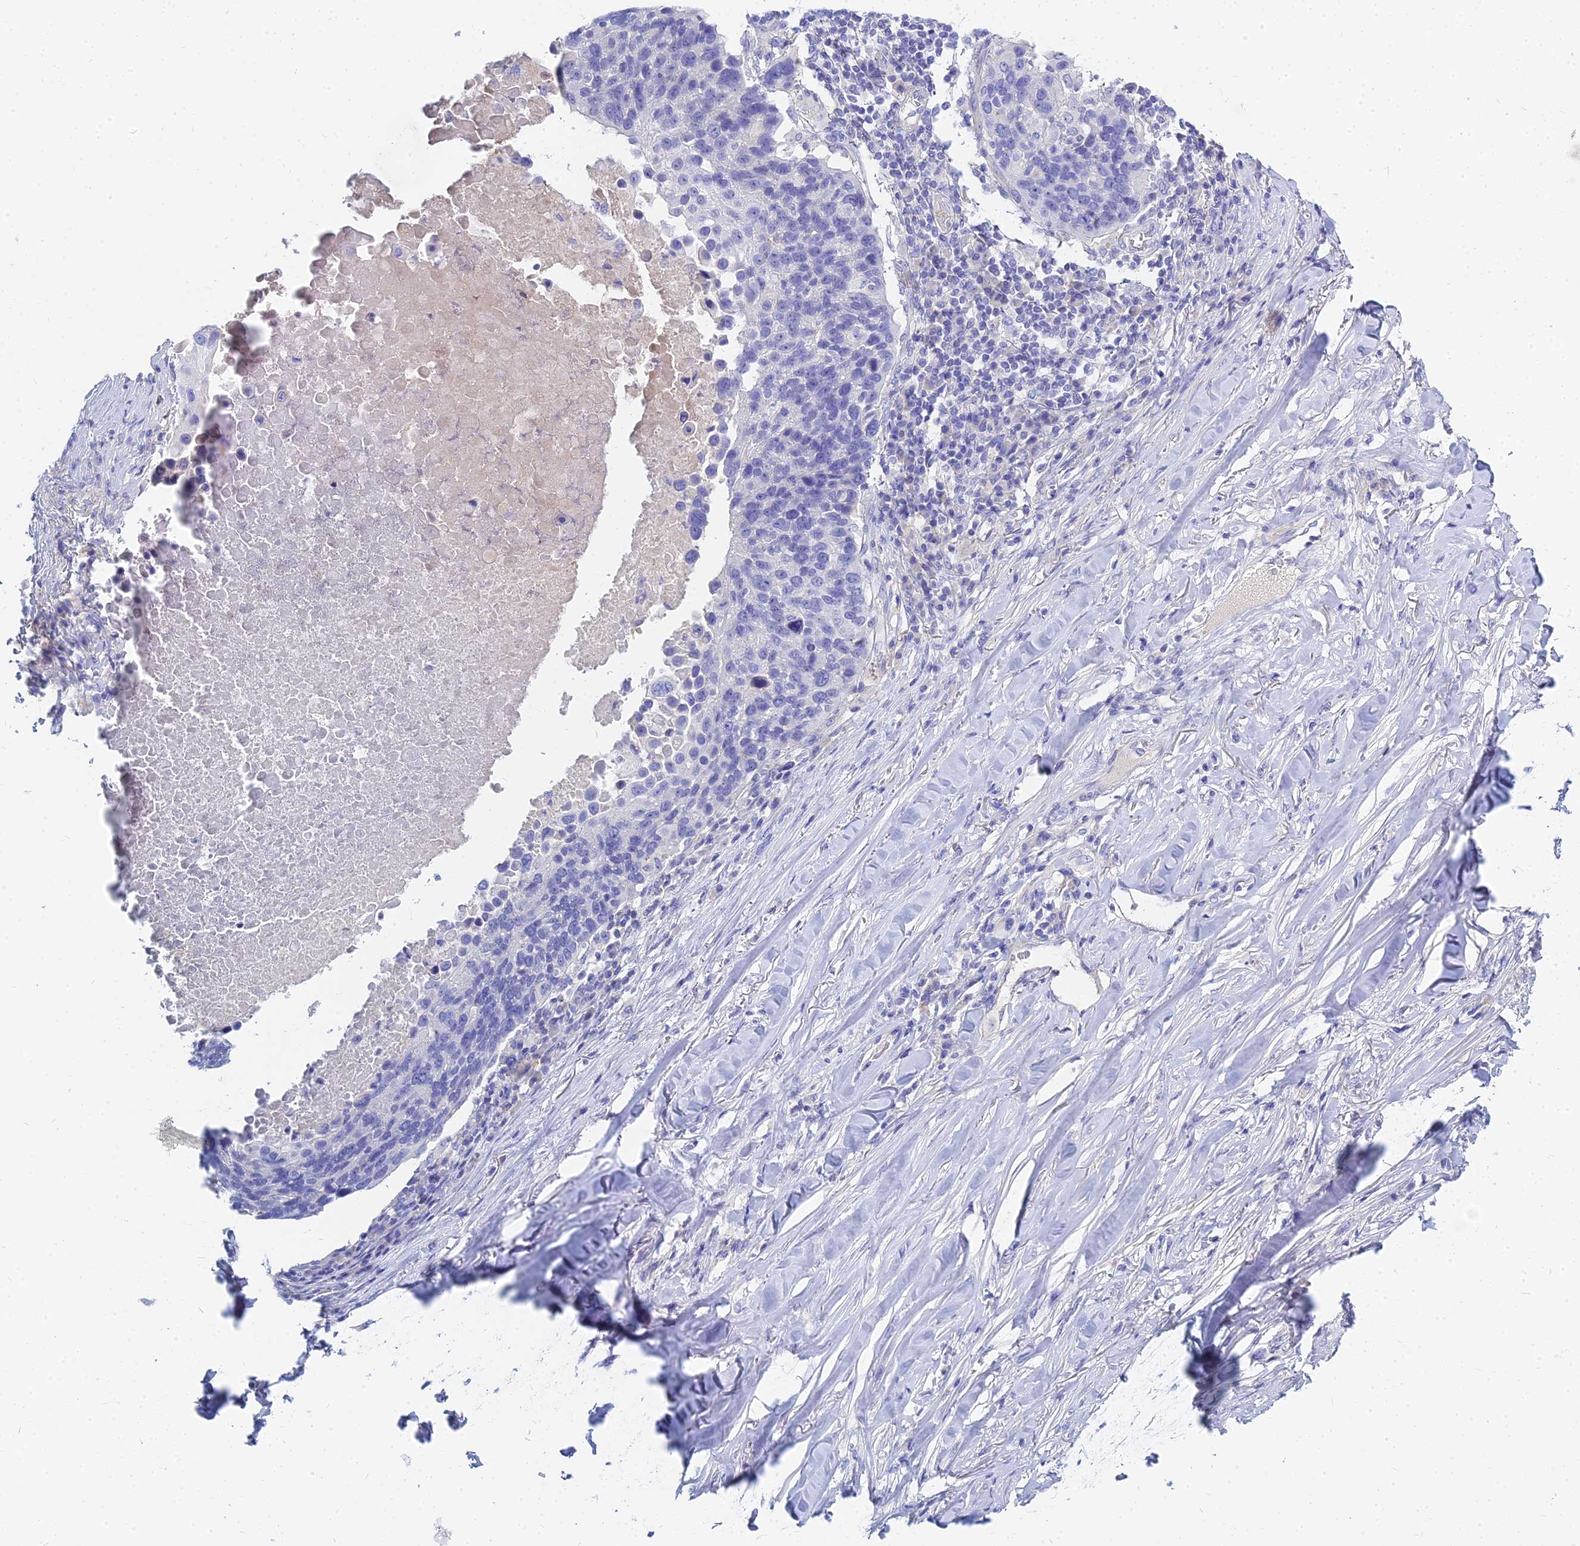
{"staining": {"intensity": "negative", "quantity": "none", "location": "none"}, "tissue": "lung cancer", "cell_type": "Tumor cells", "image_type": "cancer", "snomed": [{"axis": "morphology", "description": "Normal tissue, NOS"}, {"axis": "morphology", "description": "Squamous cell carcinoma, NOS"}, {"axis": "topography", "description": "Lymph node"}, {"axis": "topography", "description": "Lung"}], "caption": "Tumor cells are negative for protein expression in human lung cancer (squamous cell carcinoma).", "gene": "ZNF552", "patient": {"sex": "male", "age": 66}}